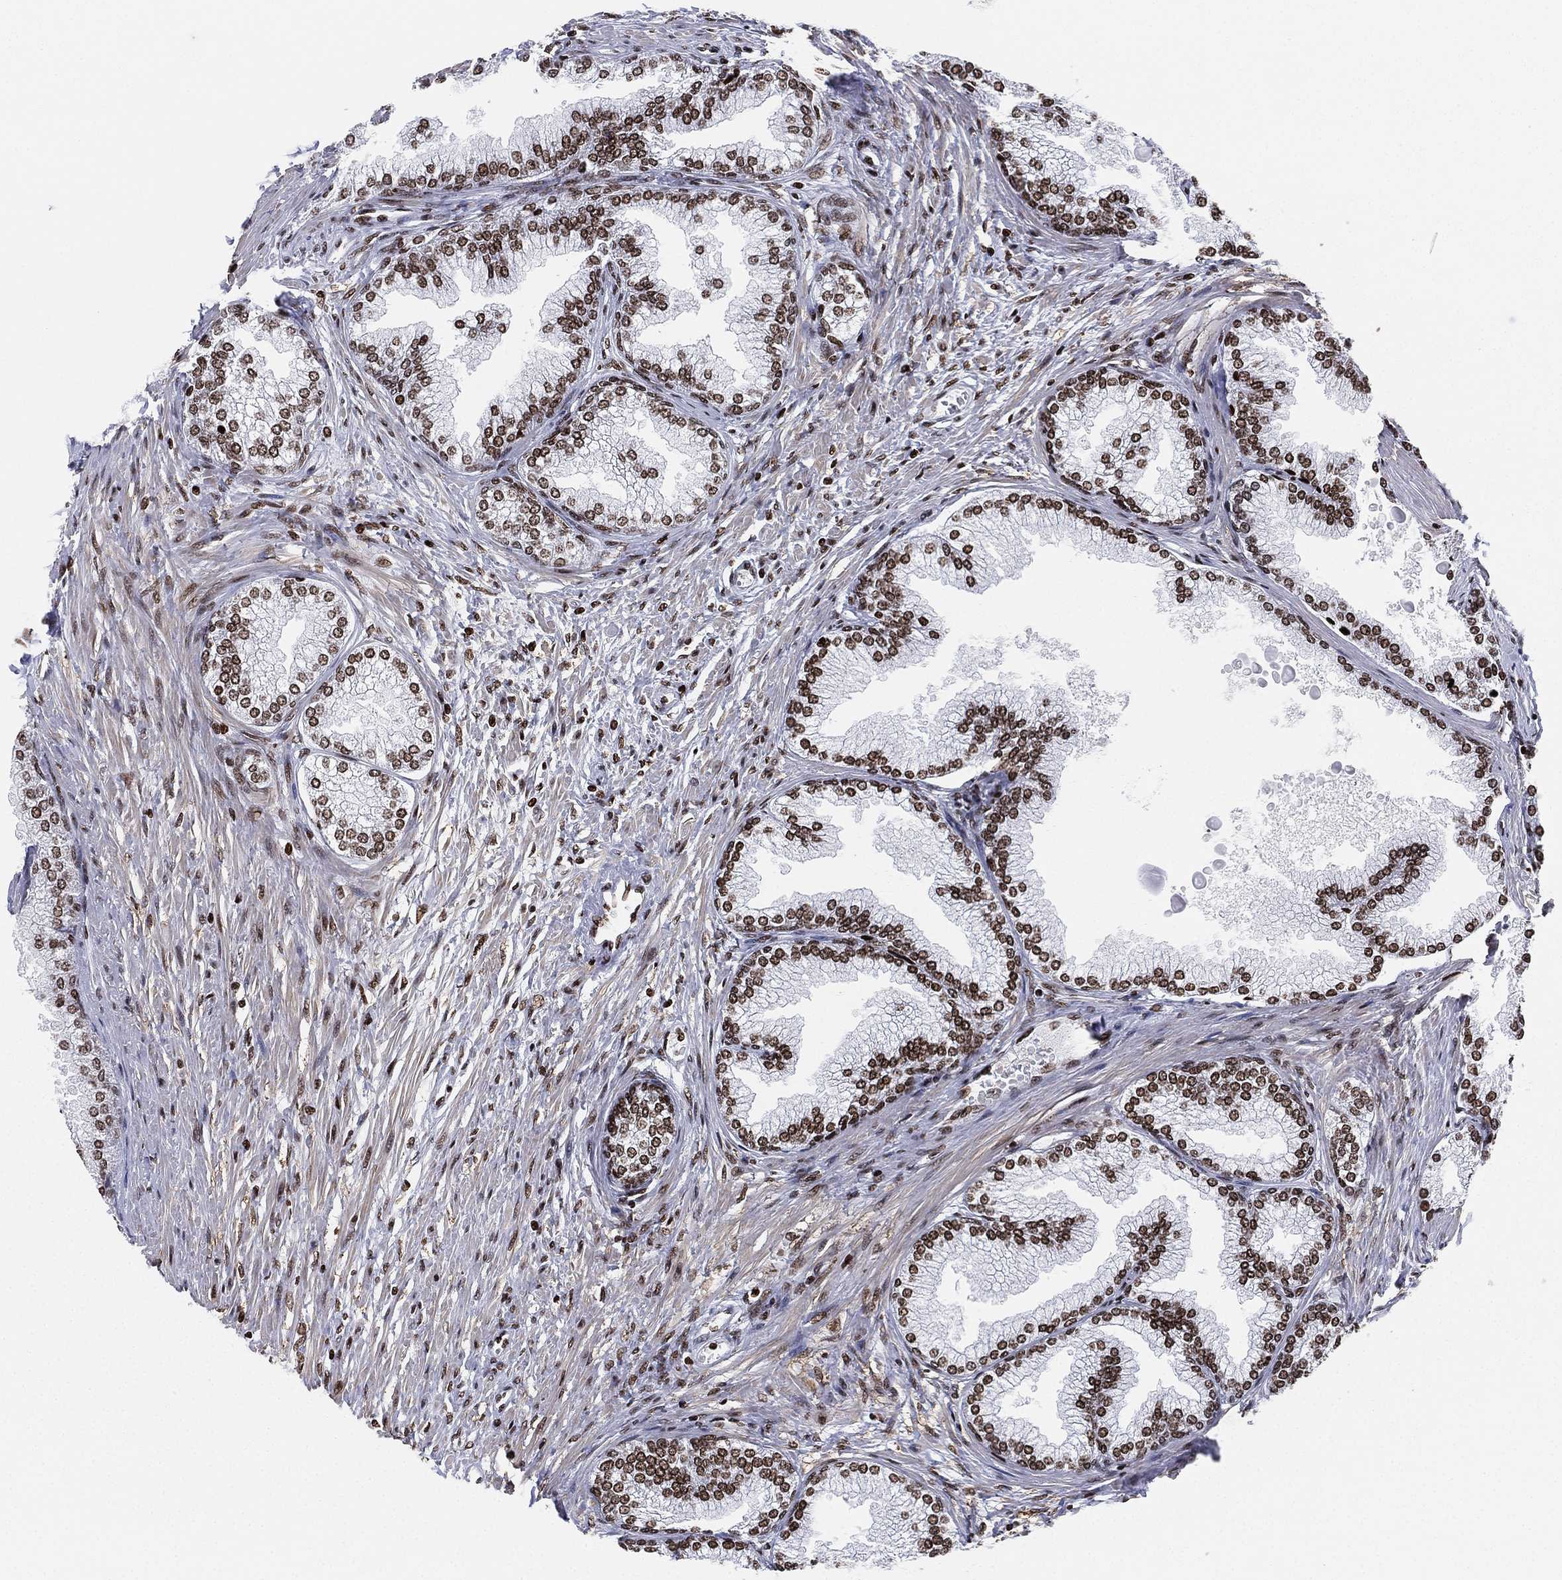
{"staining": {"intensity": "strong", "quantity": ">75%", "location": "nuclear"}, "tissue": "prostate", "cell_type": "Glandular cells", "image_type": "normal", "snomed": [{"axis": "morphology", "description": "Normal tissue, NOS"}, {"axis": "topography", "description": "Prostate"}], "caption": "Prostate stained for a protein (brown) exhibits strong nuclear positive staining in approximately >75% of glandular cells.", "gene": "MFSD14A", "patient": {"sex": "male", "age": 72}}